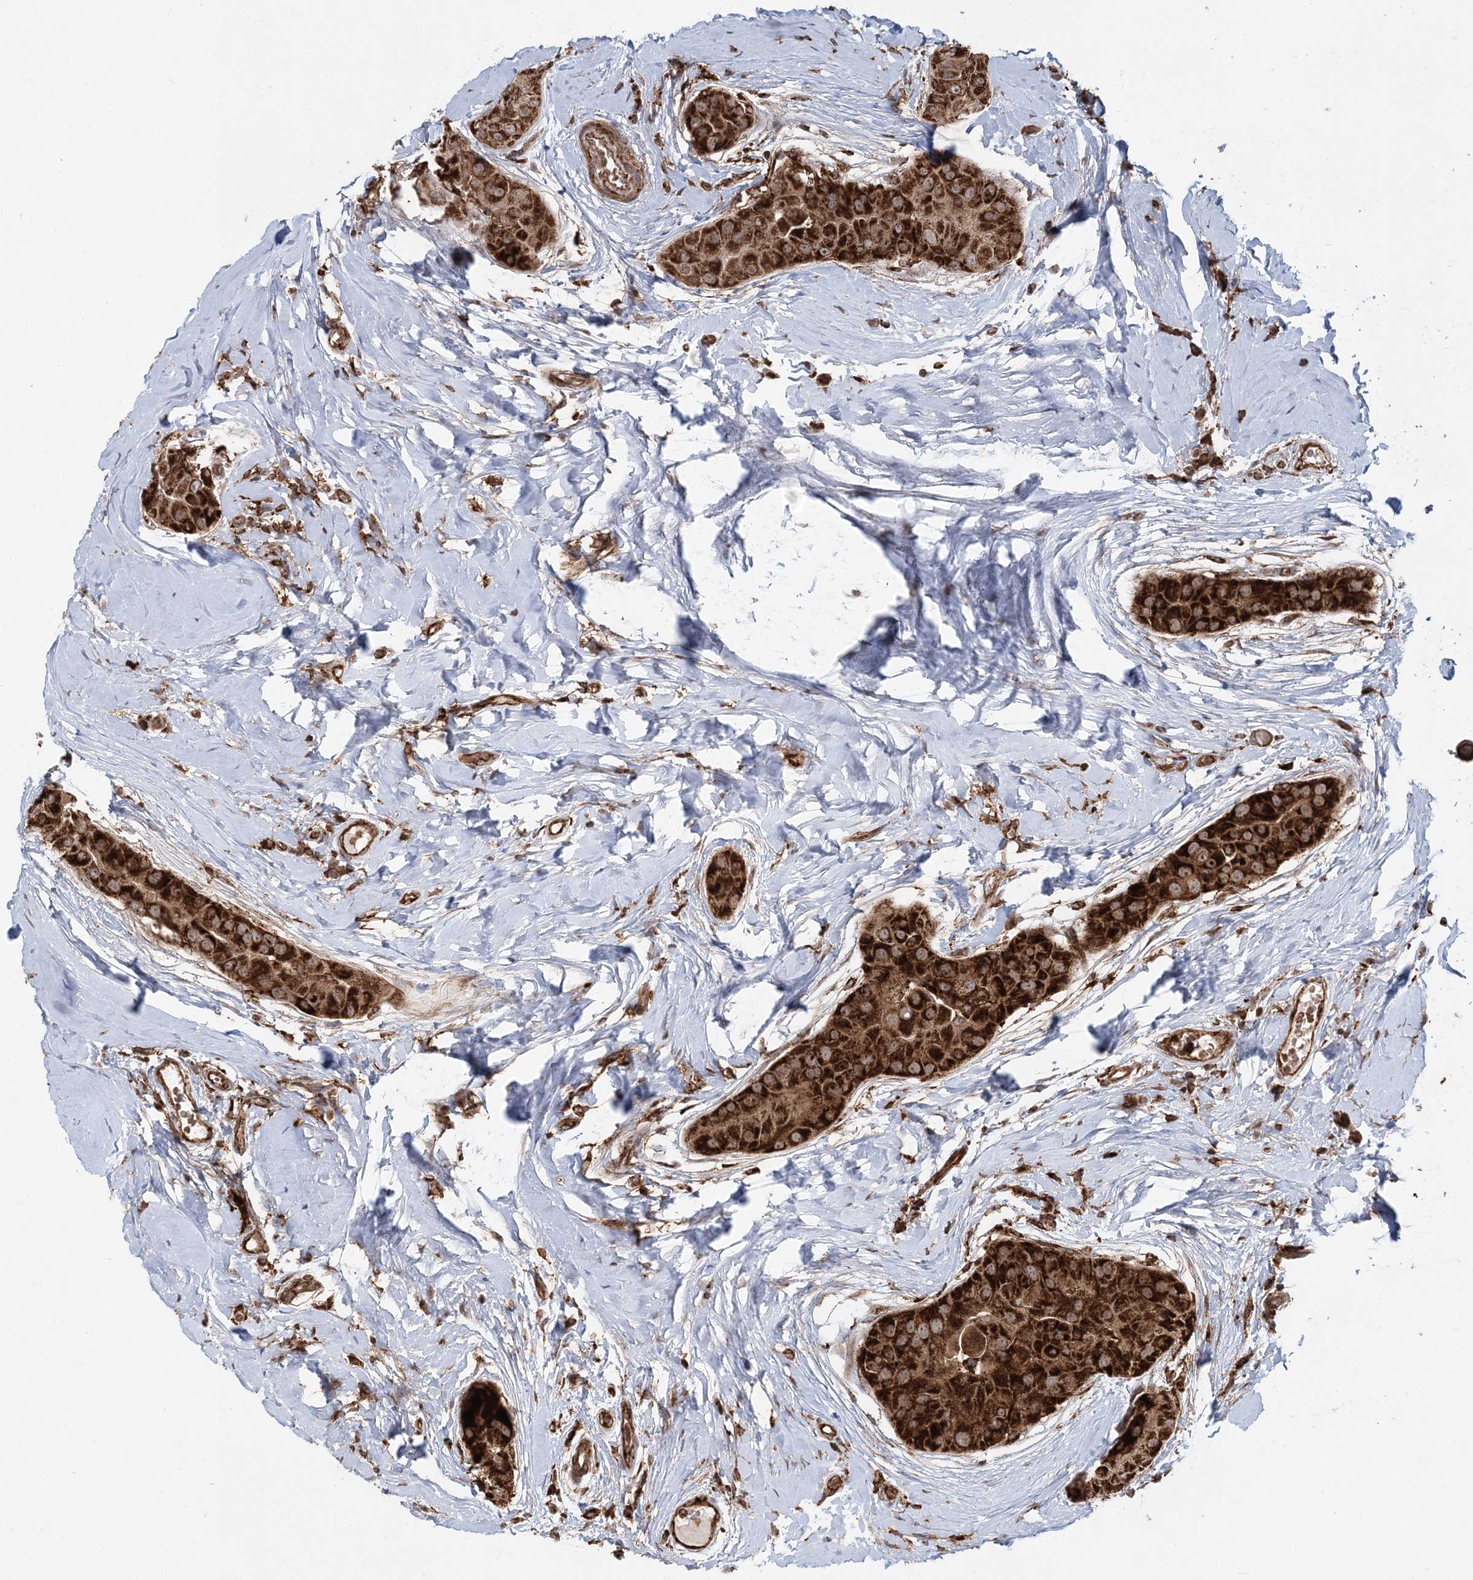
{"staining": {"intensity": "strong", "quantity": ">75%", "location": "cytoplasmic/membranous"}, "tissue": "thyroid cancer", "cell_type": "Tumor cells", "image_type": "cancer", "snomed": [{"axis": "morphology", "description": "Papillary adenocarcinoma, NOS"}, {"axis": "topography", "description": "Thyroid gland"}], "caption": "The micrograph demonstrates a brown stain indicating the presence of a protein in the cytoplasmic/membranous of tumor cells in papillary adenocarcinoma (thyroid).", "gene": "LRPPRC", "patient": {"sex": "male", "age": 33}}